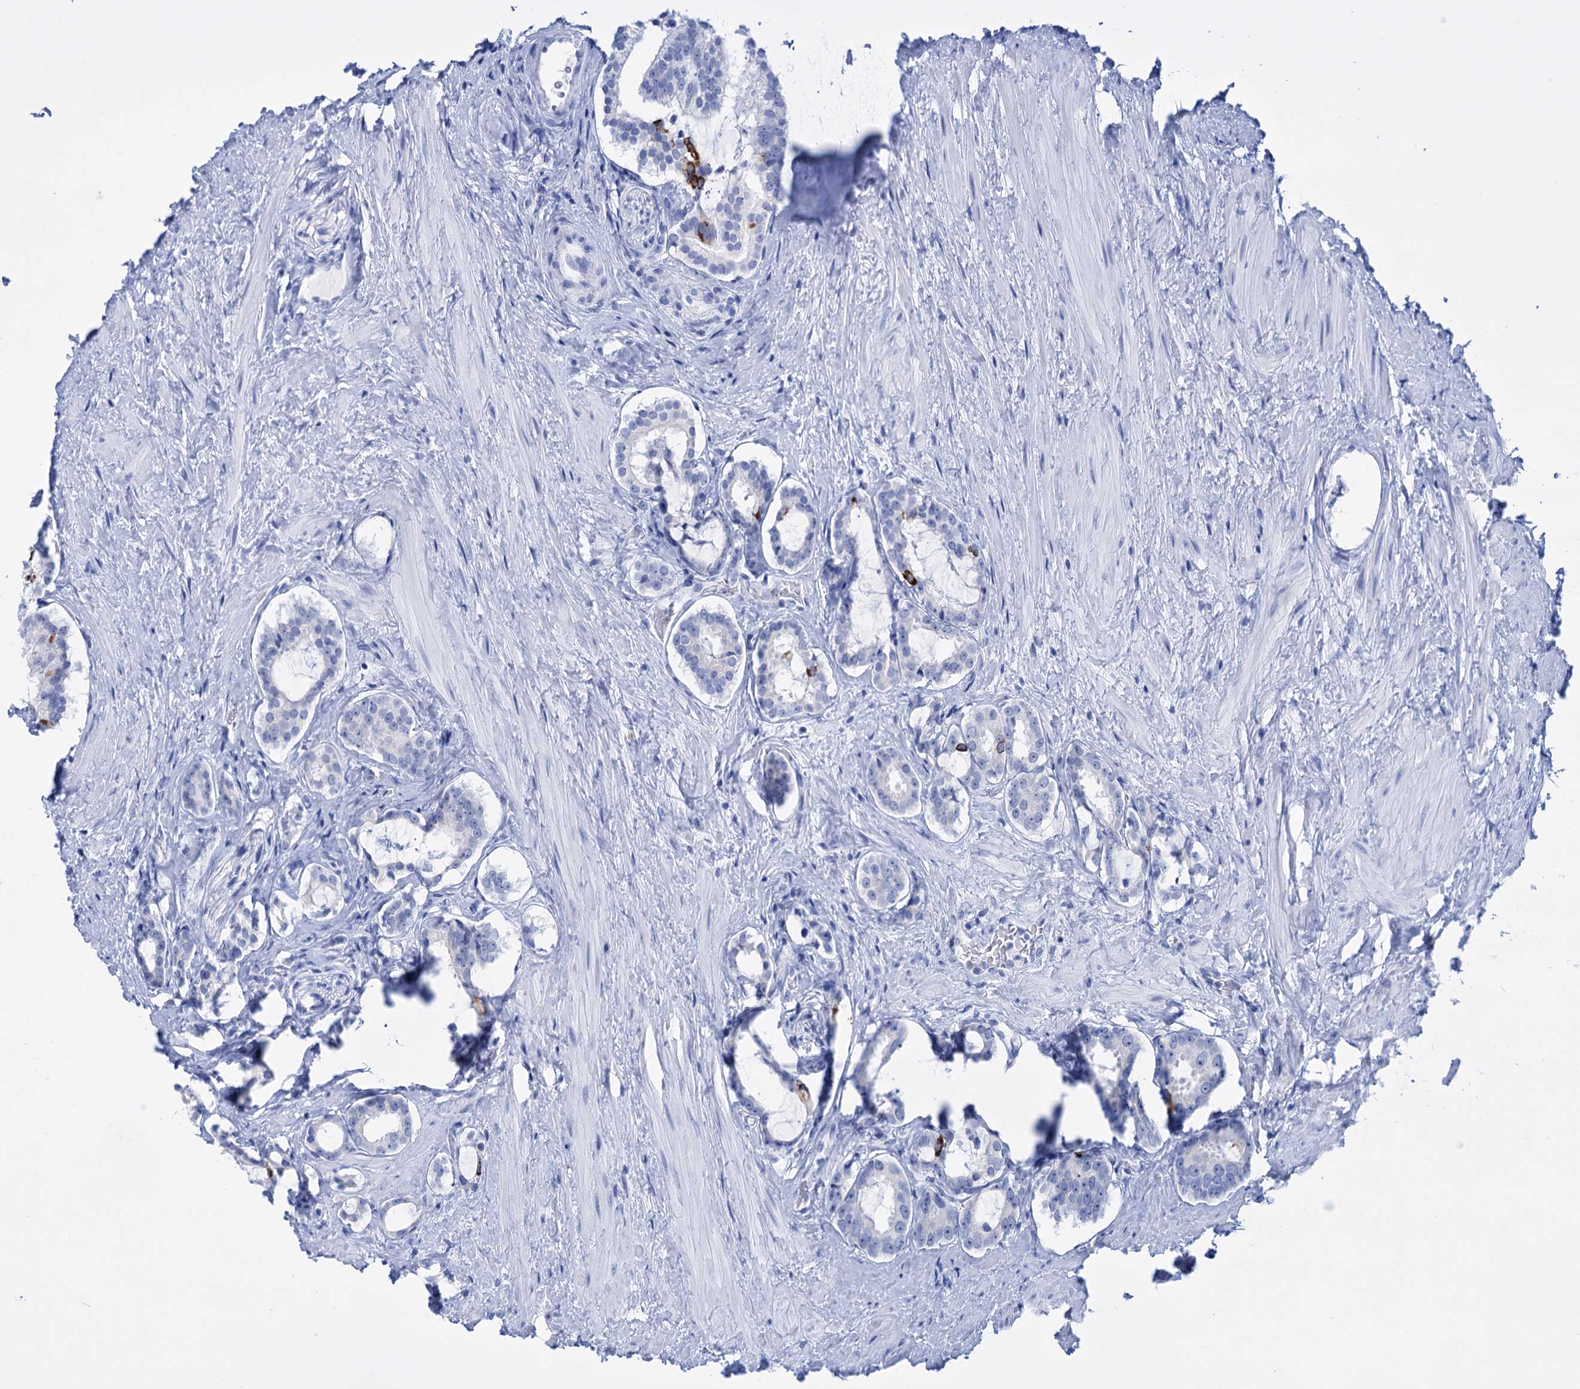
{"staining": {"intensity": "negative", "quantity": "none", "location": "none"}, "tissue": "prostate cancer", "cell_type": "Tumor cells", "image_type": "cancer", "snomed": [{"axis": "morphology", "description": "Adenocarcinoma, High grade"}, {"axis": "topography", "description": "Prostate"}], "caption": "This image is of prostate cancer stained with immunohistochemistry (IHC) to label a protein in brown with the nuclei are counter-stained blue. There is no positivity in tumor cells.", "gene": "FBXW12", "patient": {"sex": "male", "age": 58}}